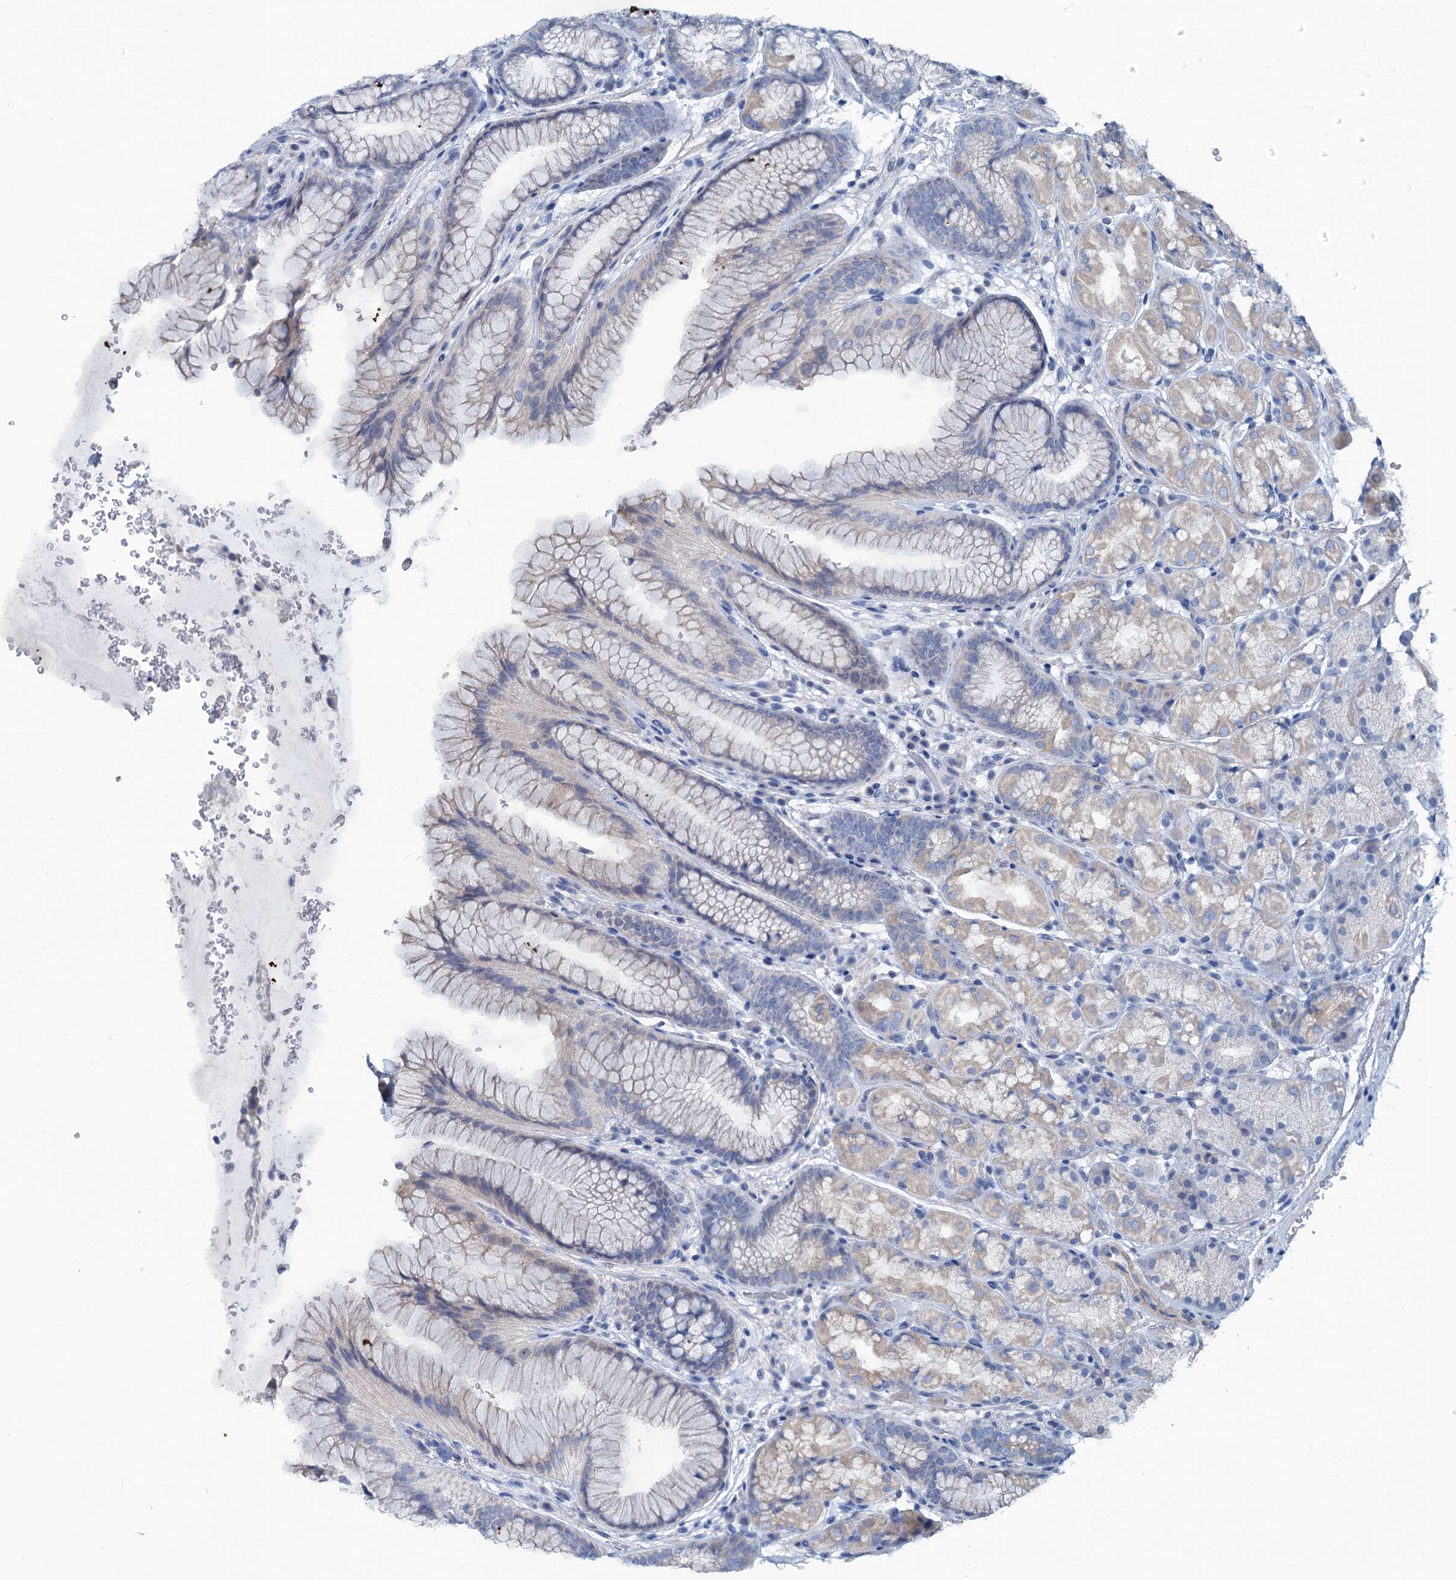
{"staining": {"intensity": "weak", "quantity": "25%-75%", "location": "cytoplasmic/membranous"}, "tissue": "stomach", "cell_type": "Glandular cells", "image_type": "normal", "snomed": [{"axis": "morphology", "description": "Normal tissue, NOS"}, {"axis": "topography", "description": "Stomach"}], "caption": "Protein expression analysis of benign human stomach reveals weak cytoplasmic/membranous staining in approximately 25%-75% of glandular cells. The protein of interest is shown in brown color, while the nuclei are stained blue.", "gene": "SLC1A3", "patient": {"sex": "male", "age": 63}}